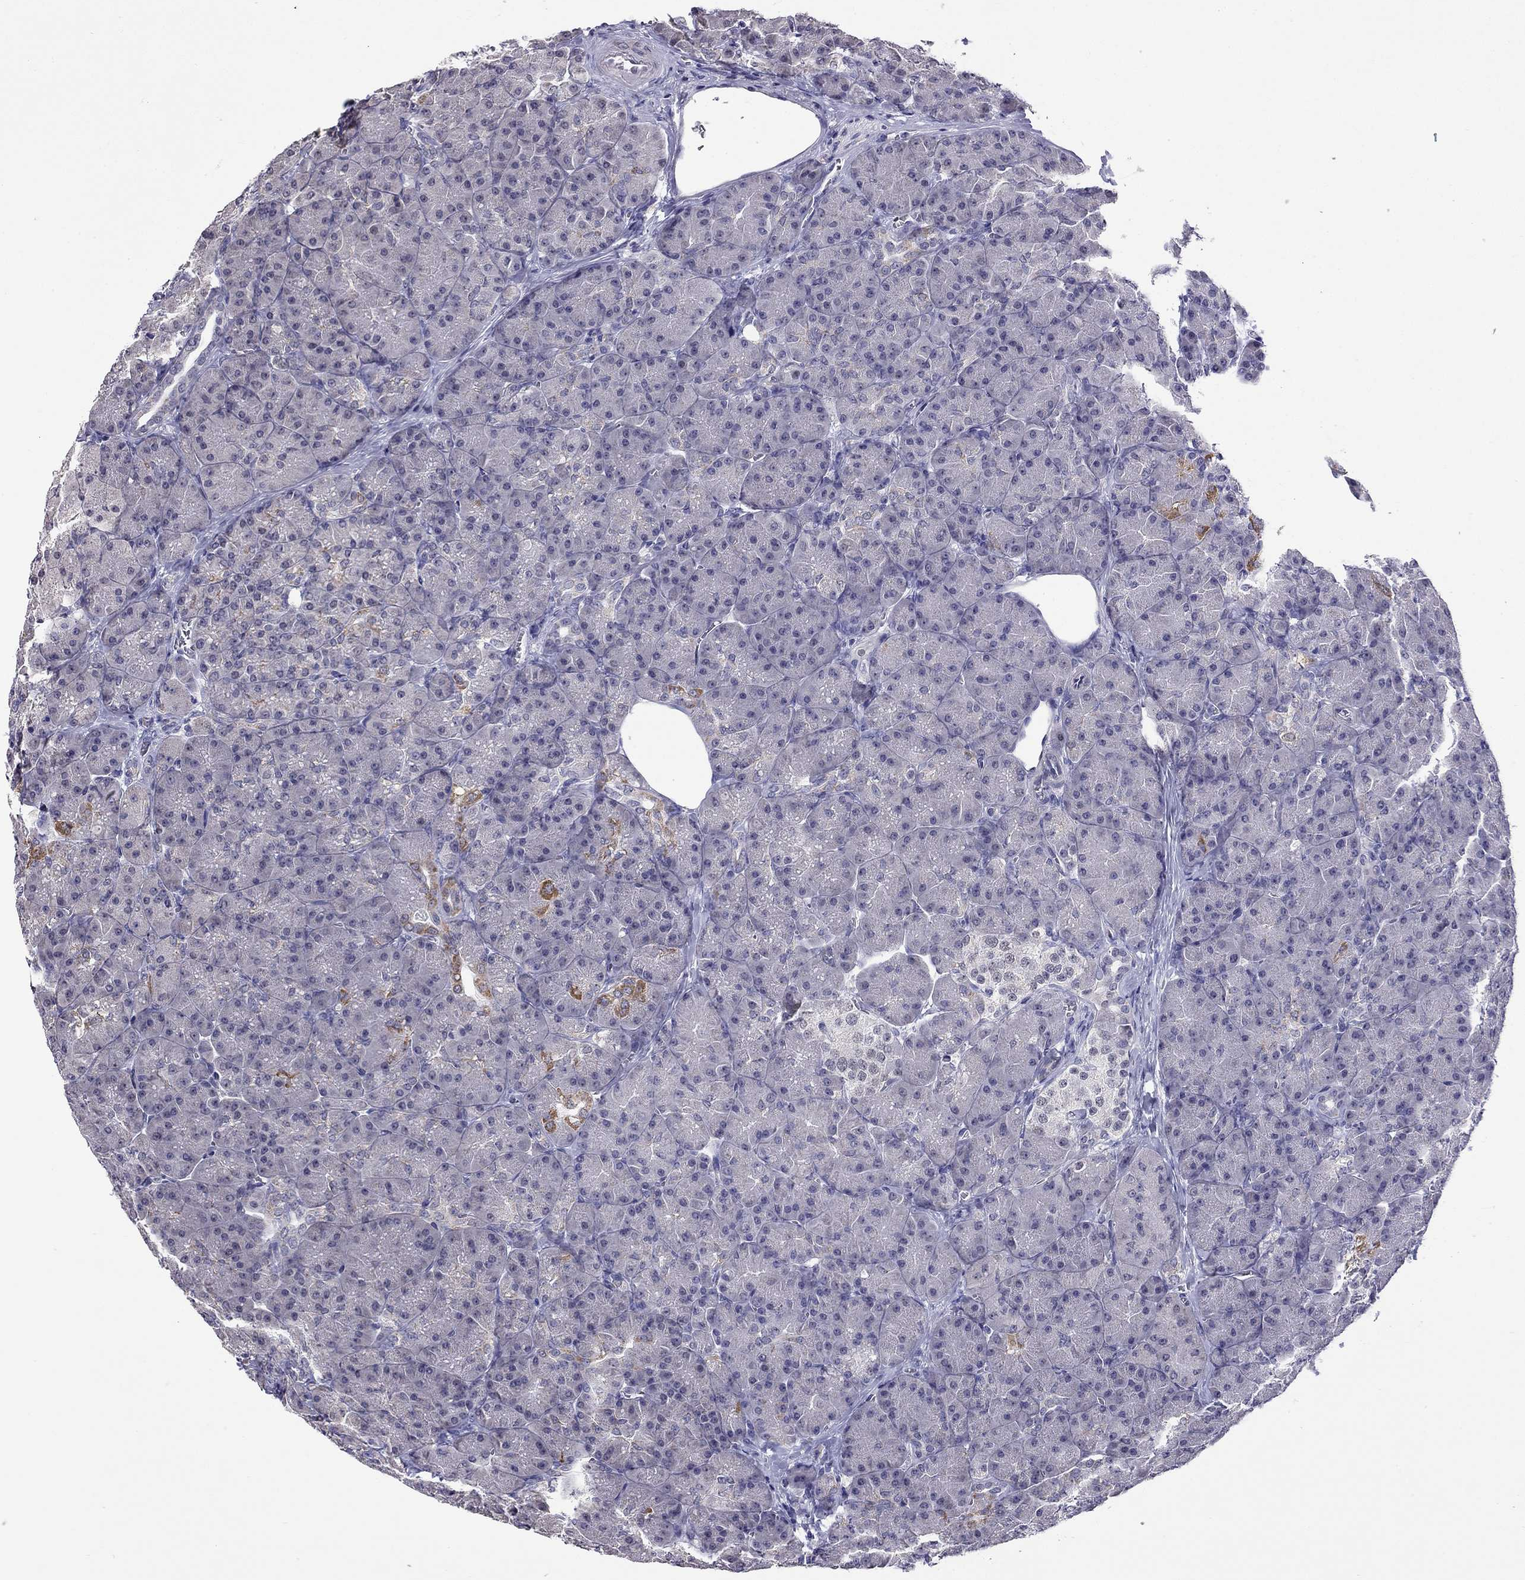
{"staining": {"intensity": "moderate", "quantity": "<25%", "location": "cytoplasmic/membranous"}, "tissue": "pancreas", "cell_type": "Exocrine glandular cells", "image_type": "normal", "snomed": [{"axis": "morphology", "description": "Normal tissue, NOS"}, {"axis": "topography", "description": "Pancreas"}], "caption": "DAB (3,3'-diaminobenzidine) immunohistochemical staining of benign human pancreas shows moderate cytoplasmic/membranous protein positivity in about <25% of exocrine glandular cells.", "gene": "HES5", "patient": {"sex": "male", "age": 57}}